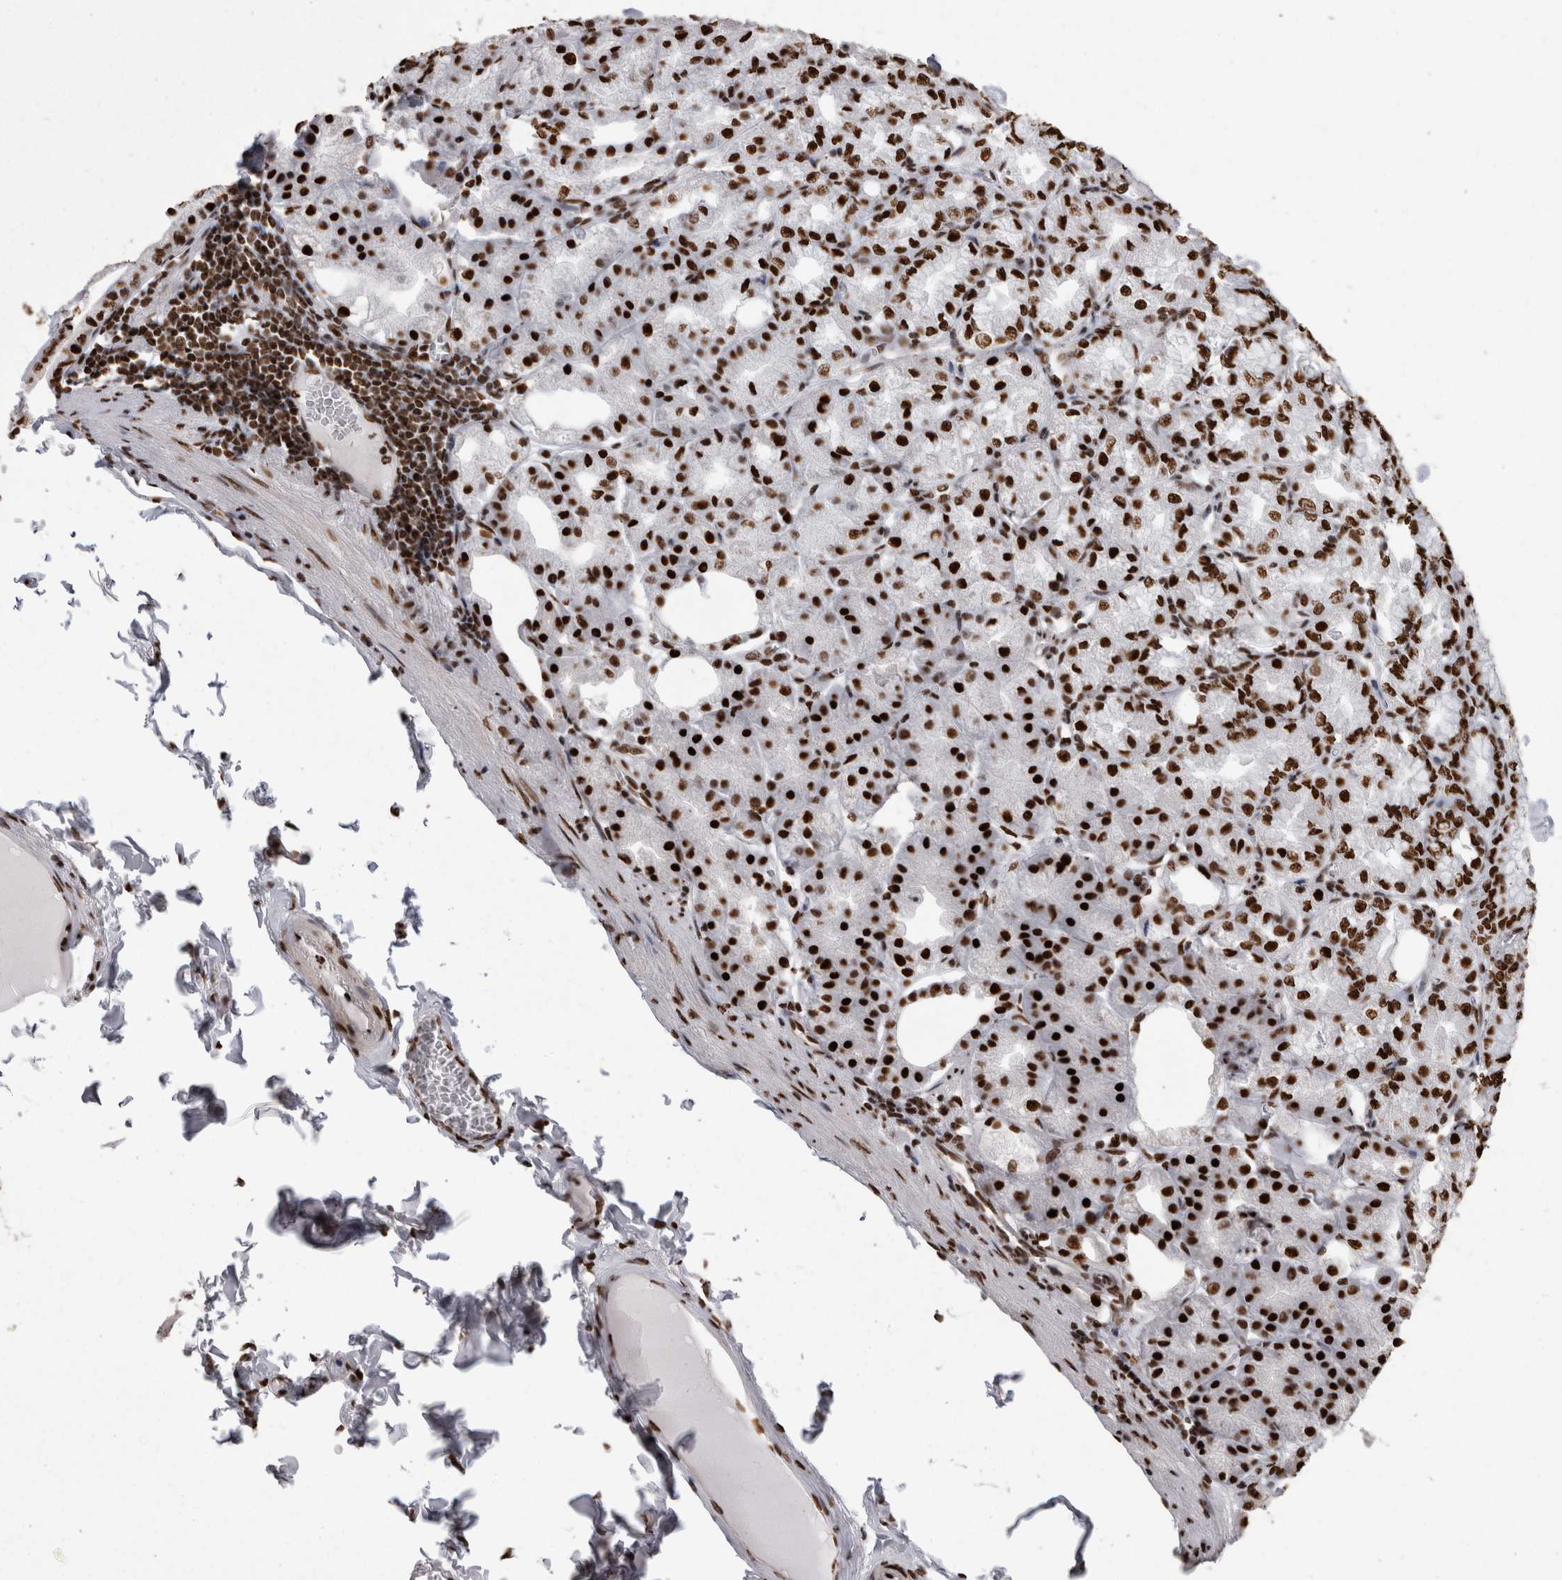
{"staining": {"intensity": "strong", "quantity": ">75%", "location": "nuclear"}, "tissue": "stomach", "cell_type": "Glandular cells", "image_type": "normal", "snomed": [{"axis": "morphology", "description": "Normal tissue, NOS"}, {"axis": "topography", "description": "Stomach, lower"}], "caption": "High-magnification brightfield microscopy of unremarkable stomach stained with DAB (brown) and counterstained with hematoxylin (blue). glandular cells exhibit strong nuclear staining is appreciated in approximately>75% of cells.", "gene": "HNRNPM", "patient": {"sex": "male", "age": 71}}